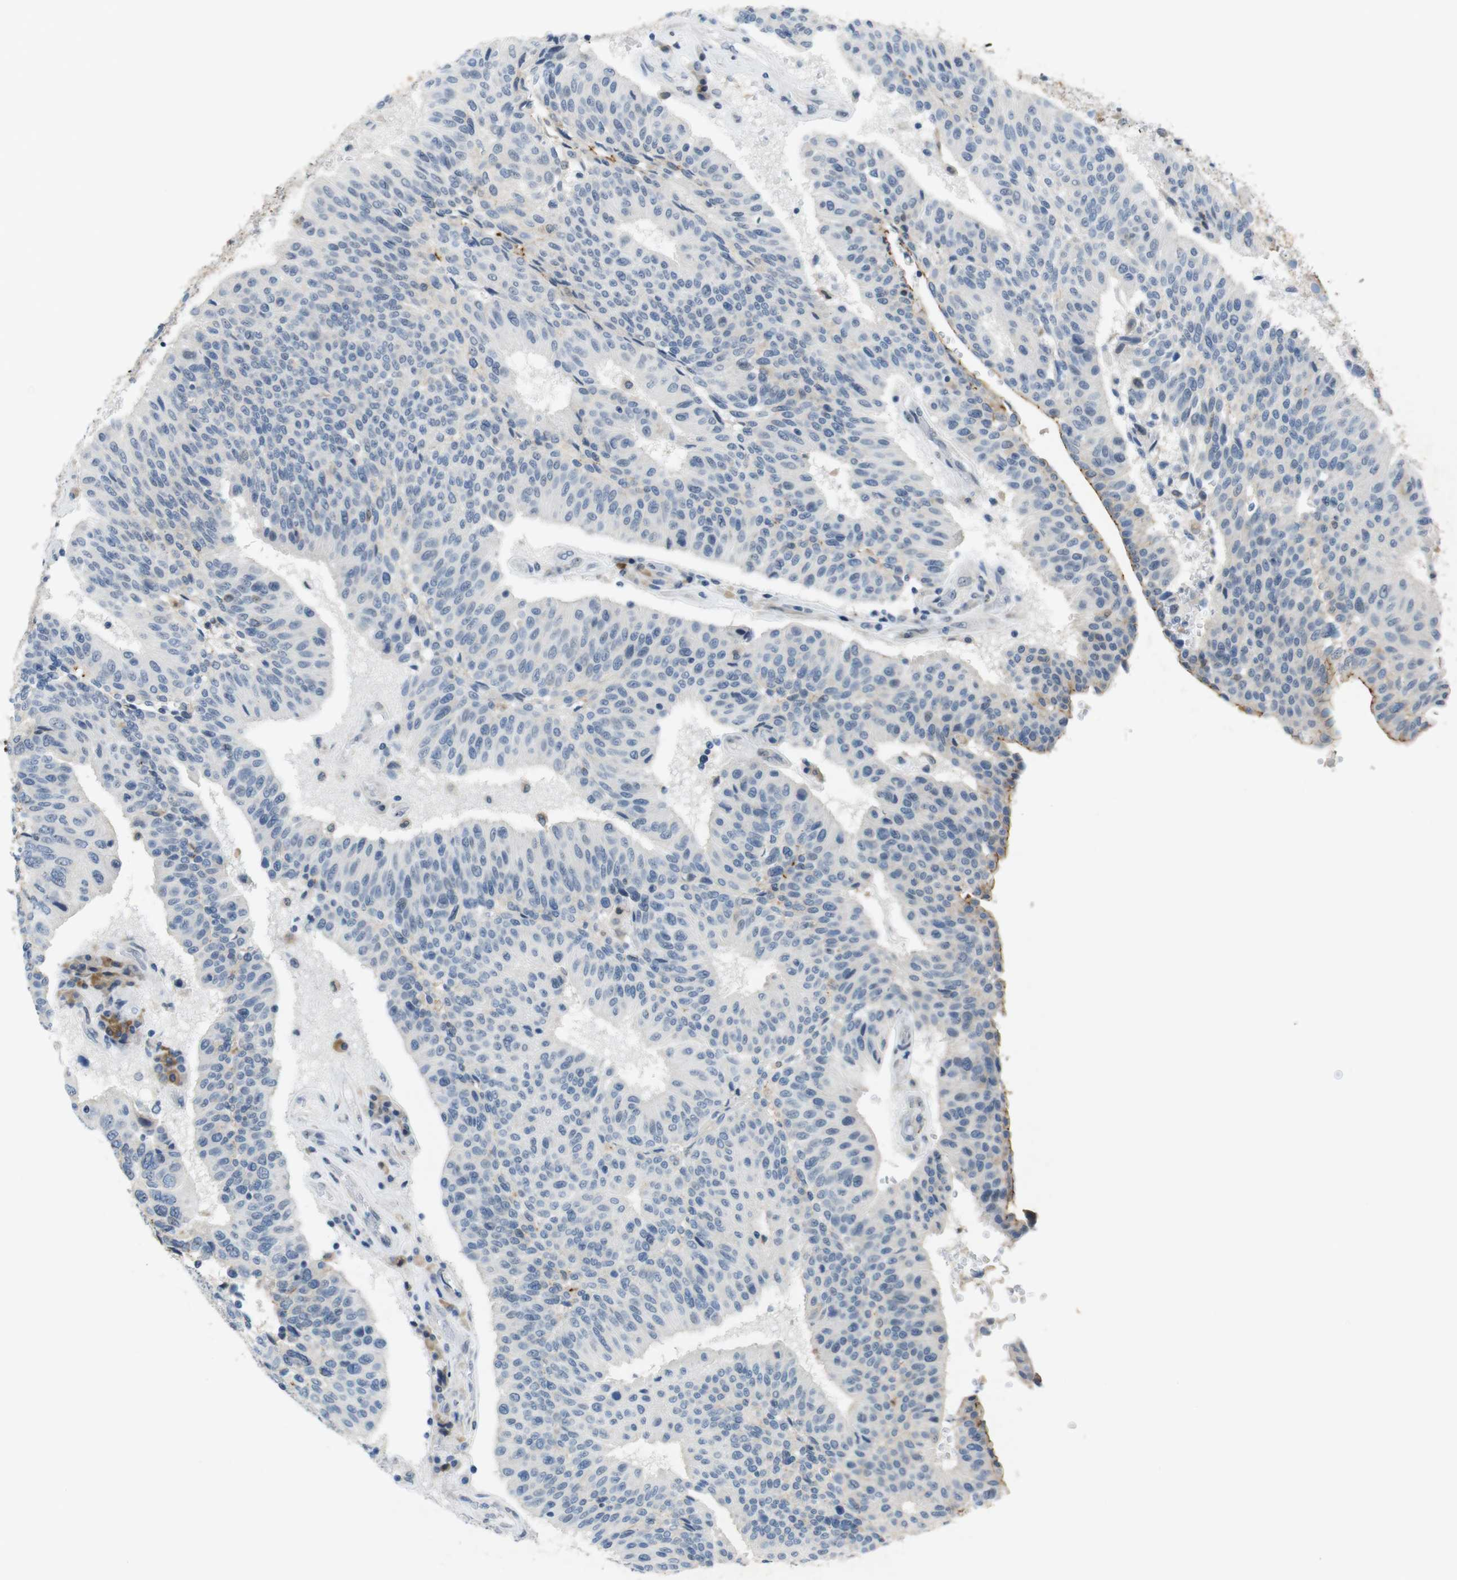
{"staining": {"intensity": "weak", "quantity": "<25%", "location": "cytoplasmic/membranous"}, "tissue": "urothelial cancer", "cell_type": "Tumor cells", "image_type": "cancer", "snomed": [{"axis": "morphology", "description": "Urothelial carcinoma, High grade"}, {"axis": "topography", "description": "Urinary bladder"}], "caption": "A high-resolution histopathology image shows immunohistochemistry staining of urothelial cancer, which exhibits no significant staining in tumor cells.", "gene": "TJP3", "patient": {"sex": "male", "age": 66}}